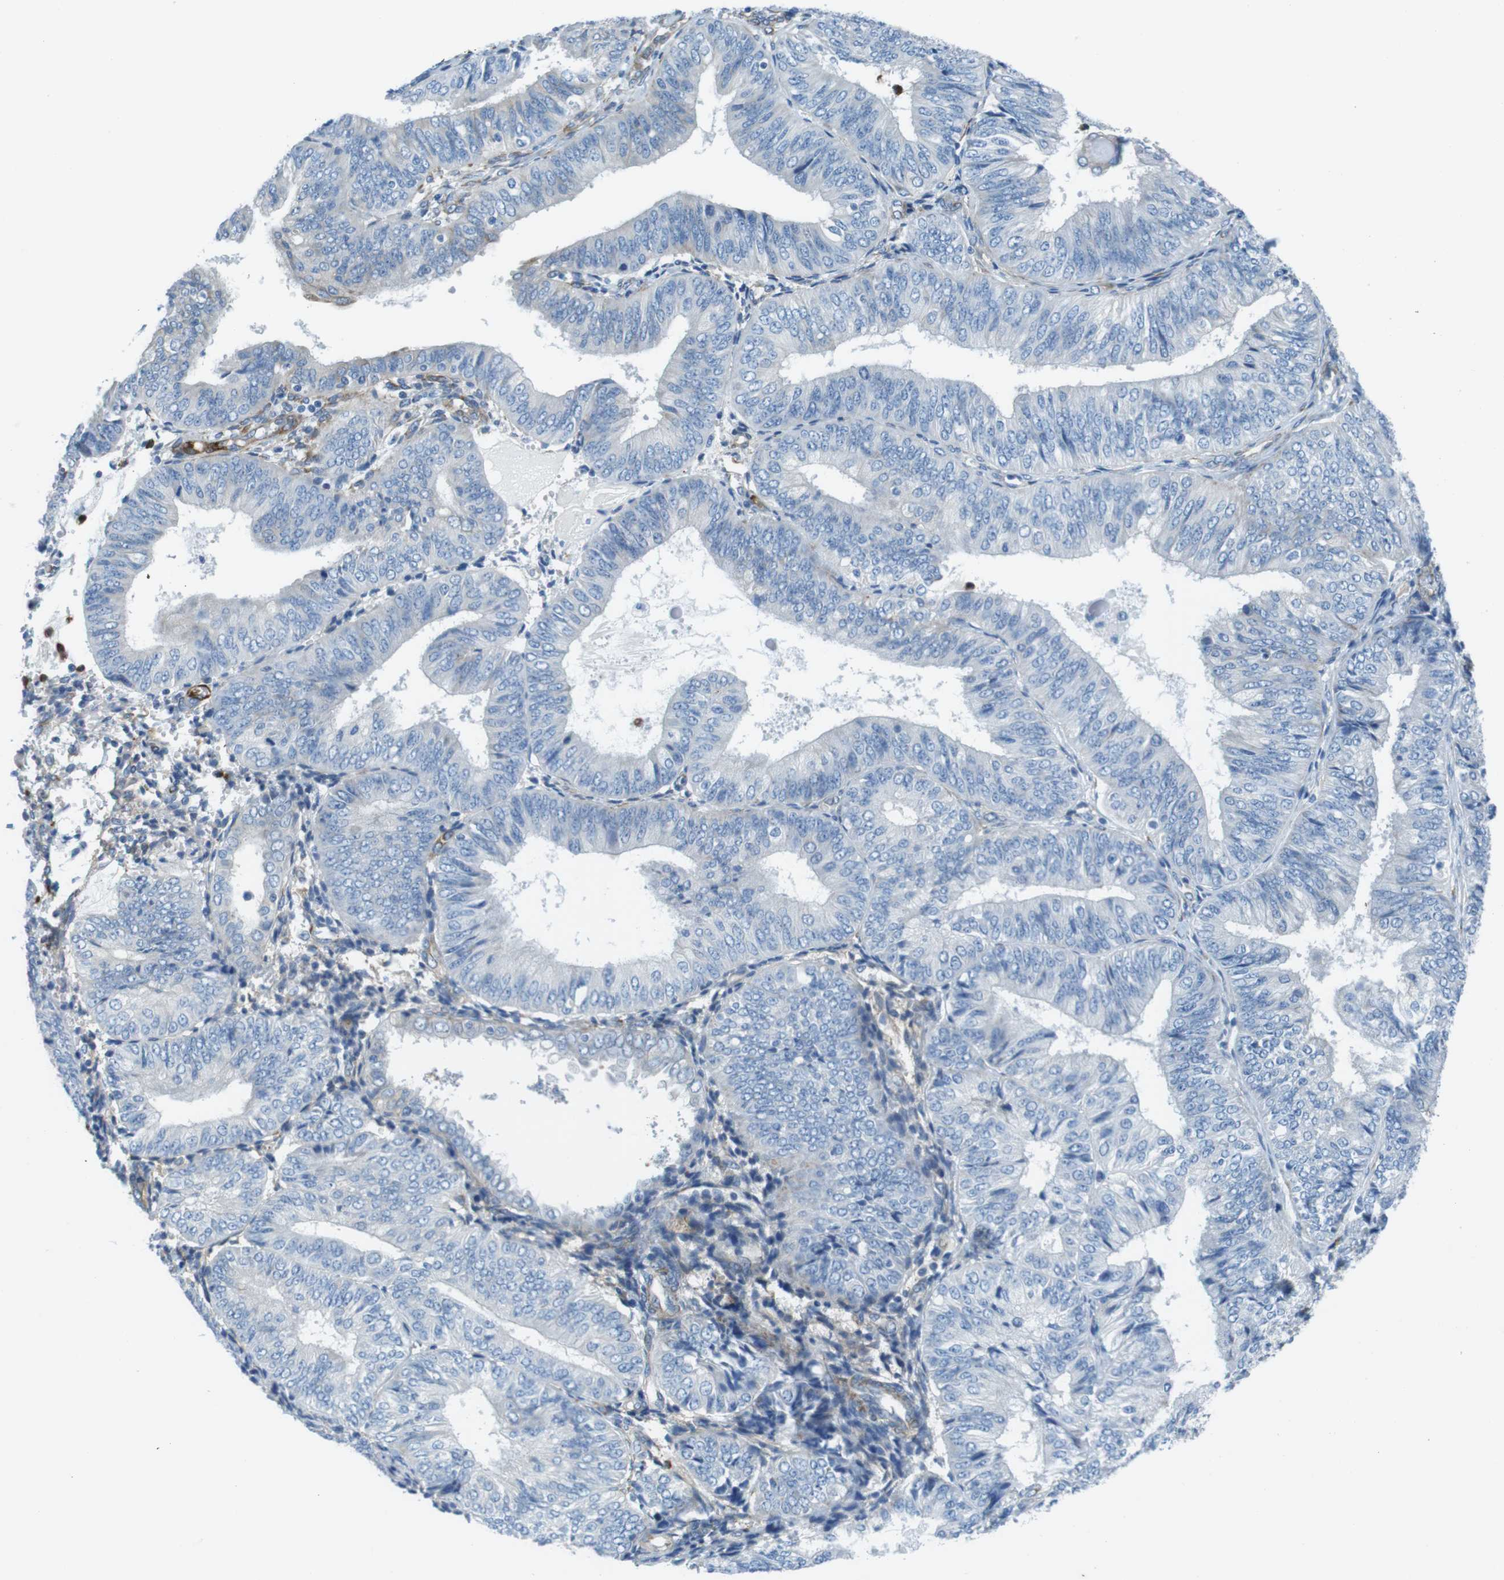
{"staining": {"intensity": "negative", "quantity": "none", "location": "none"}, "tissue": "endometrial cancer", "cell_type": "Tumor cells", "image_type": "cancer", "snomed": [{"axis": "morphology", "description": "Adenocarcinoma, NOS"}, {"axis": "topography", "description": "Endometrium"}], "caption": "Protein analysis of endometrial adenocarcinoma reveals no significant staining in tumor cells. (Brightfield microscopy of DAB (3,3'-diaminobenzidine) immunohistochemistry (IHC) at high magnification).", "gene": "EMP2", "patient": {"sex": "female", "age": 58}}